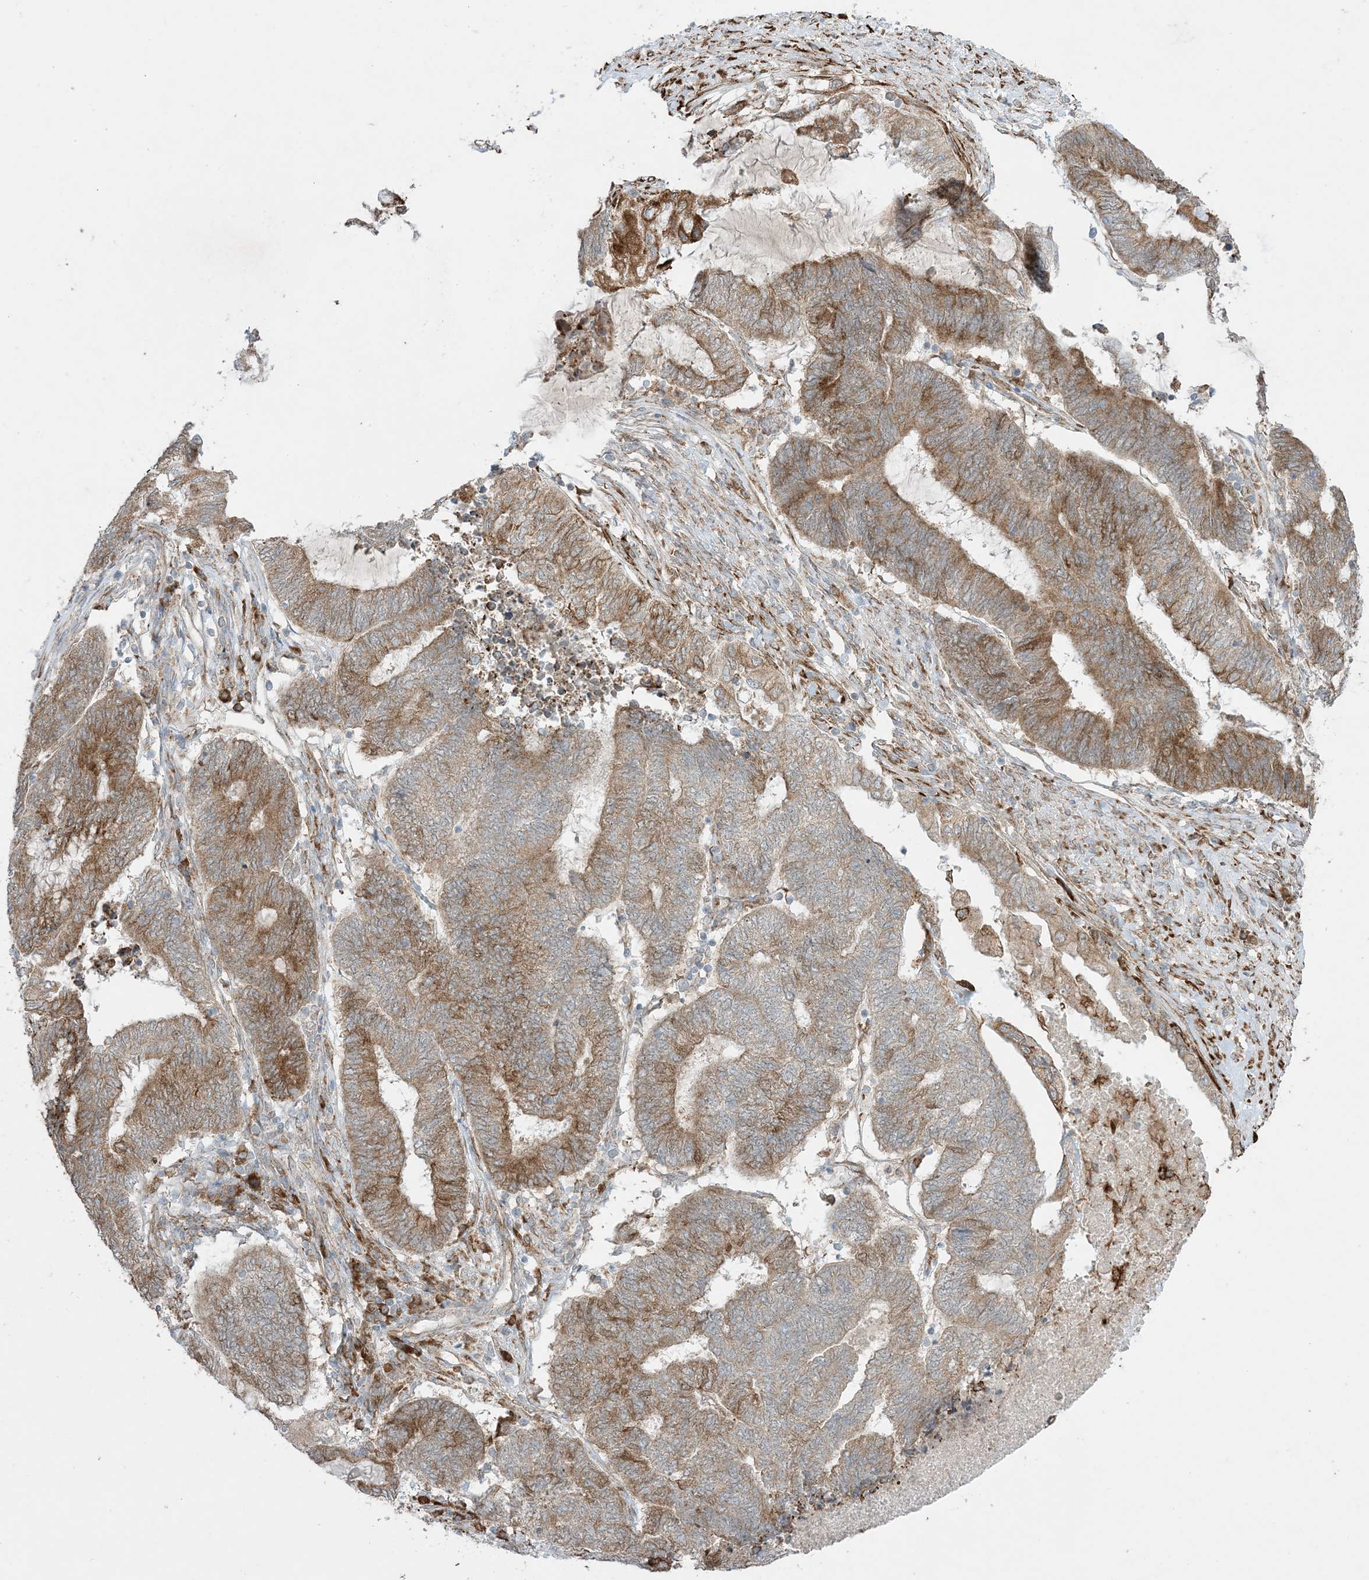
{"staining": {"intensity": "moderate", "quantity": ">75%", "location": "cytoplasmic/membranous"}, "tissue": "endometrial cancer", "cell_type": "Tumor cells", "image_type": "cancer", "snomed": [{"axis": "morphology", "description": "Adenocarcinoma, NOS"}, {"axis": "topography", "description": "Uterus"}, {"axis": "topography", "description": "Endometrium"}], "caption": "Moderate cytoplasmic/membranous expression for a protein is identified in about >75% of tumor cells of endometrial adenocarcinoma using immunohistochemistry.", "gene": "ODC1", "patient": {"sex": "female", "age": 70}}